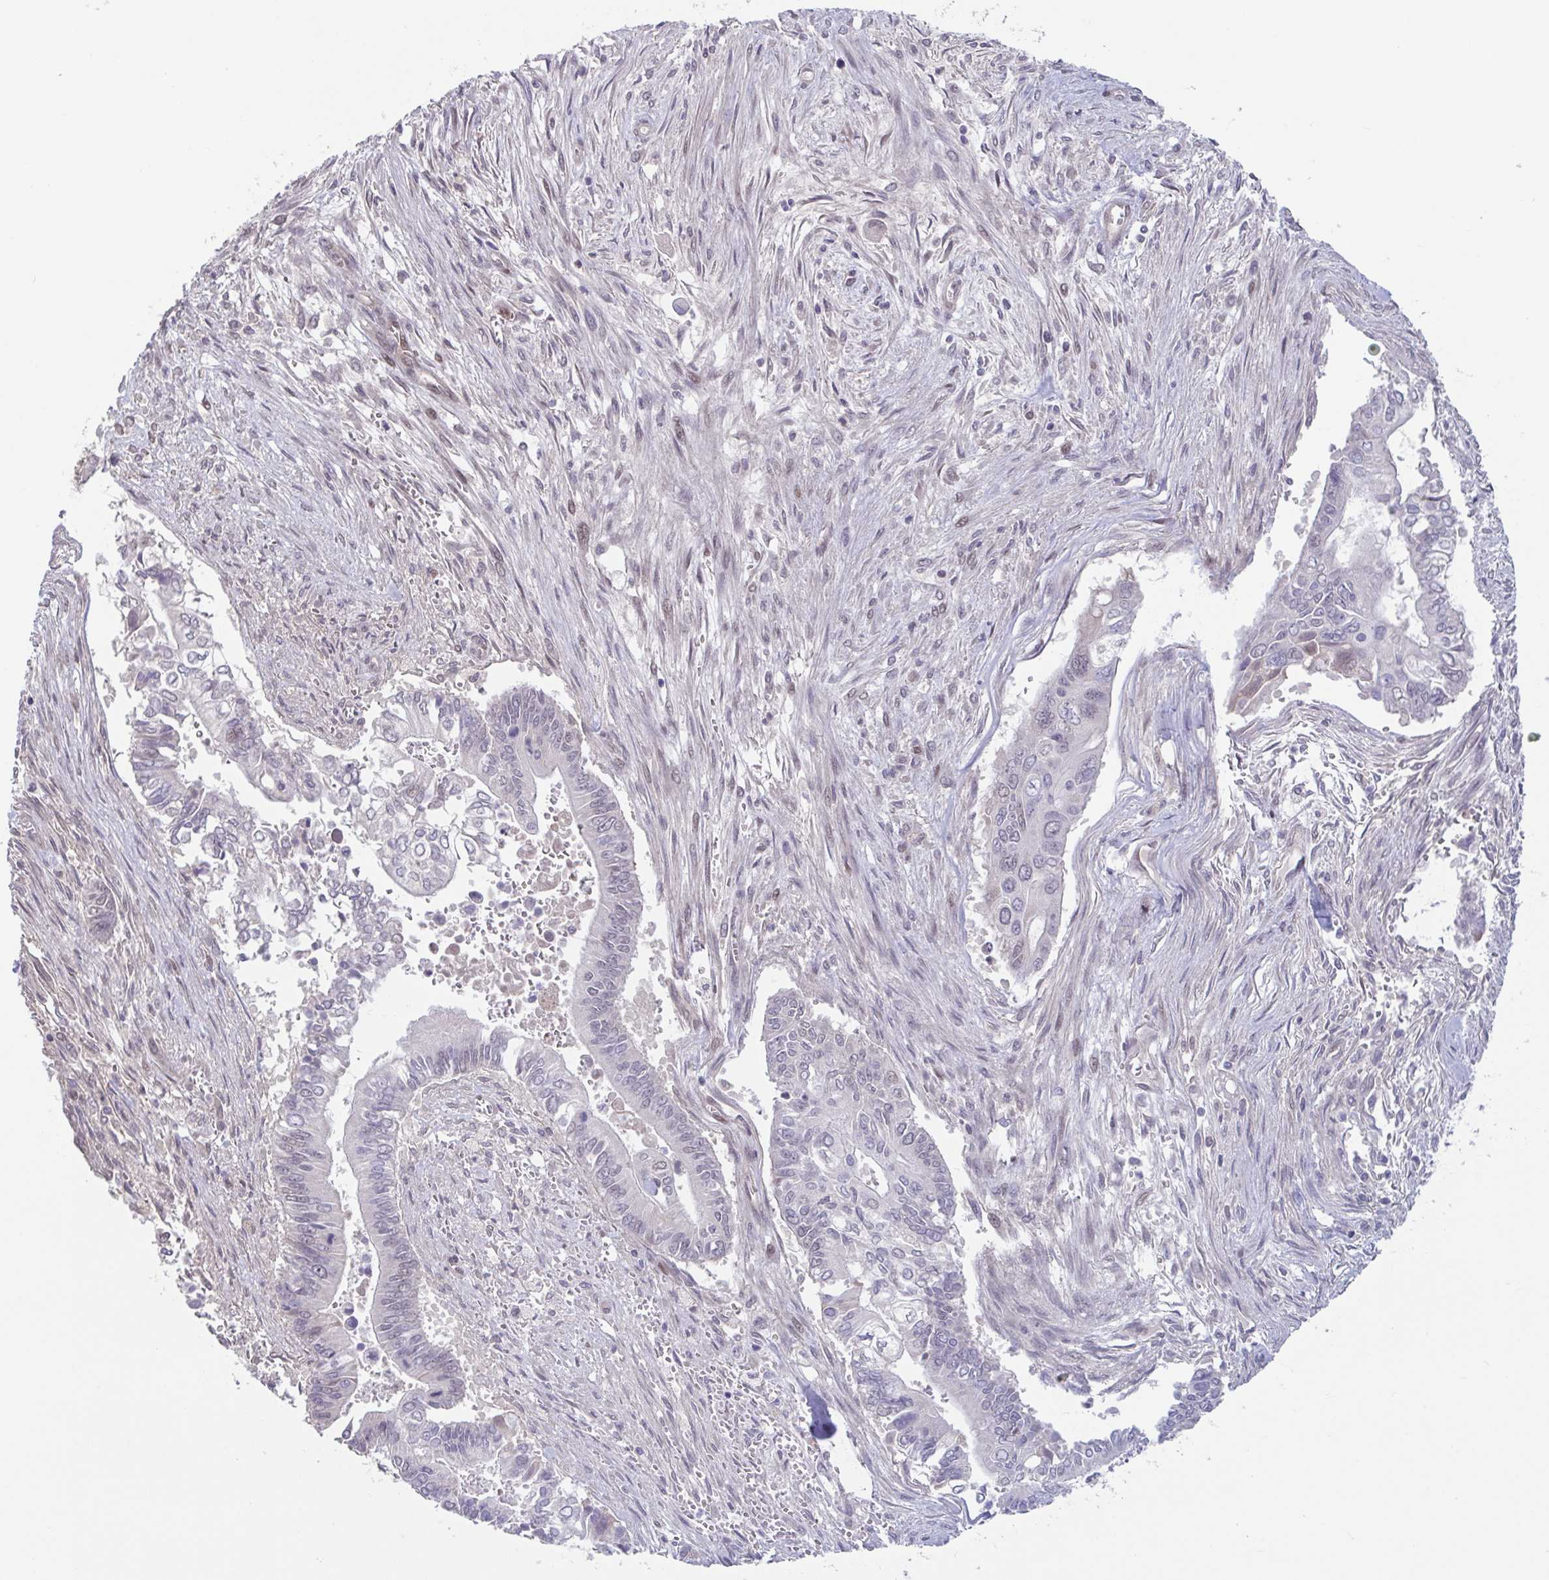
{"staining": {"intensity": "moderate", "quantity": "<25%", "location": "nuclear"}, "tissue": "pancreatic cancer", "cell_type": "Tumor cells", "image_type": "cancer", "snomed": [{"axis": "morphology", "description": "Adenocarcinoma, NOS"}, {"axis": "topography", "description": "Pancreas"}], "caption": "IHC (DAB (3,3'-diaminobenzidine)) staining of human adenocarcinoma (pancreatic) shows moderate nuclear protein expression in approximately <25% of tumor cells.", "gene": "RIOK1", "patient": {"sex": "male", "age": 68}}